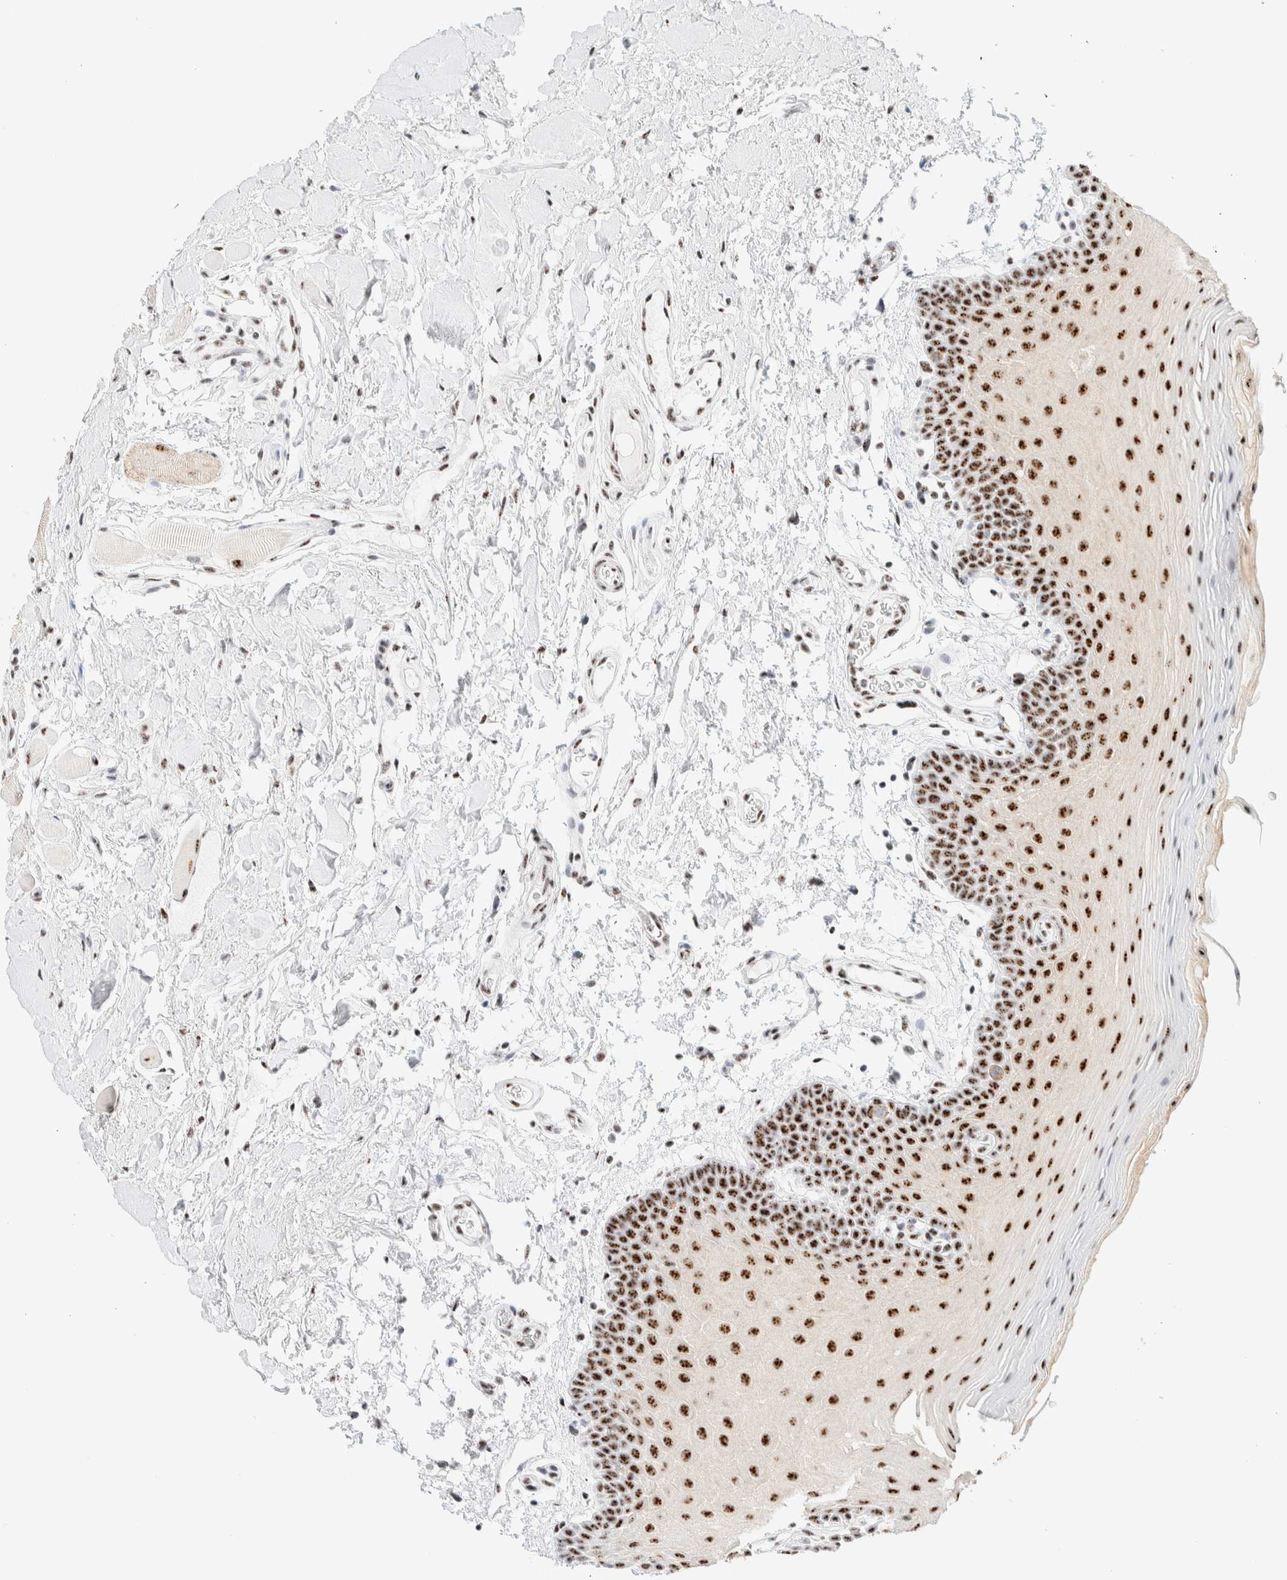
{"staining": {"intensity": "strong", "quantity": ">75%", "location": "nuclear"}, "tissue": "oral mucosa", "cell_type": "Squamous epithelial cells", "image_type": "normal", "snomed": [{"axis": "morphology", "description": "Normal tissue, NOS"}, {"axis": "topography", "description": "Oral tissue"}], "caption": "Immunohistochemistry photomicrograph of benign human oral mucosa stained for a protein (brown), which reveals high levels of strong nuclear expression in approximately >75% of squamous epithelial cells.", "gene": "SON", "patient": {"sex": "male", "age": 62}}